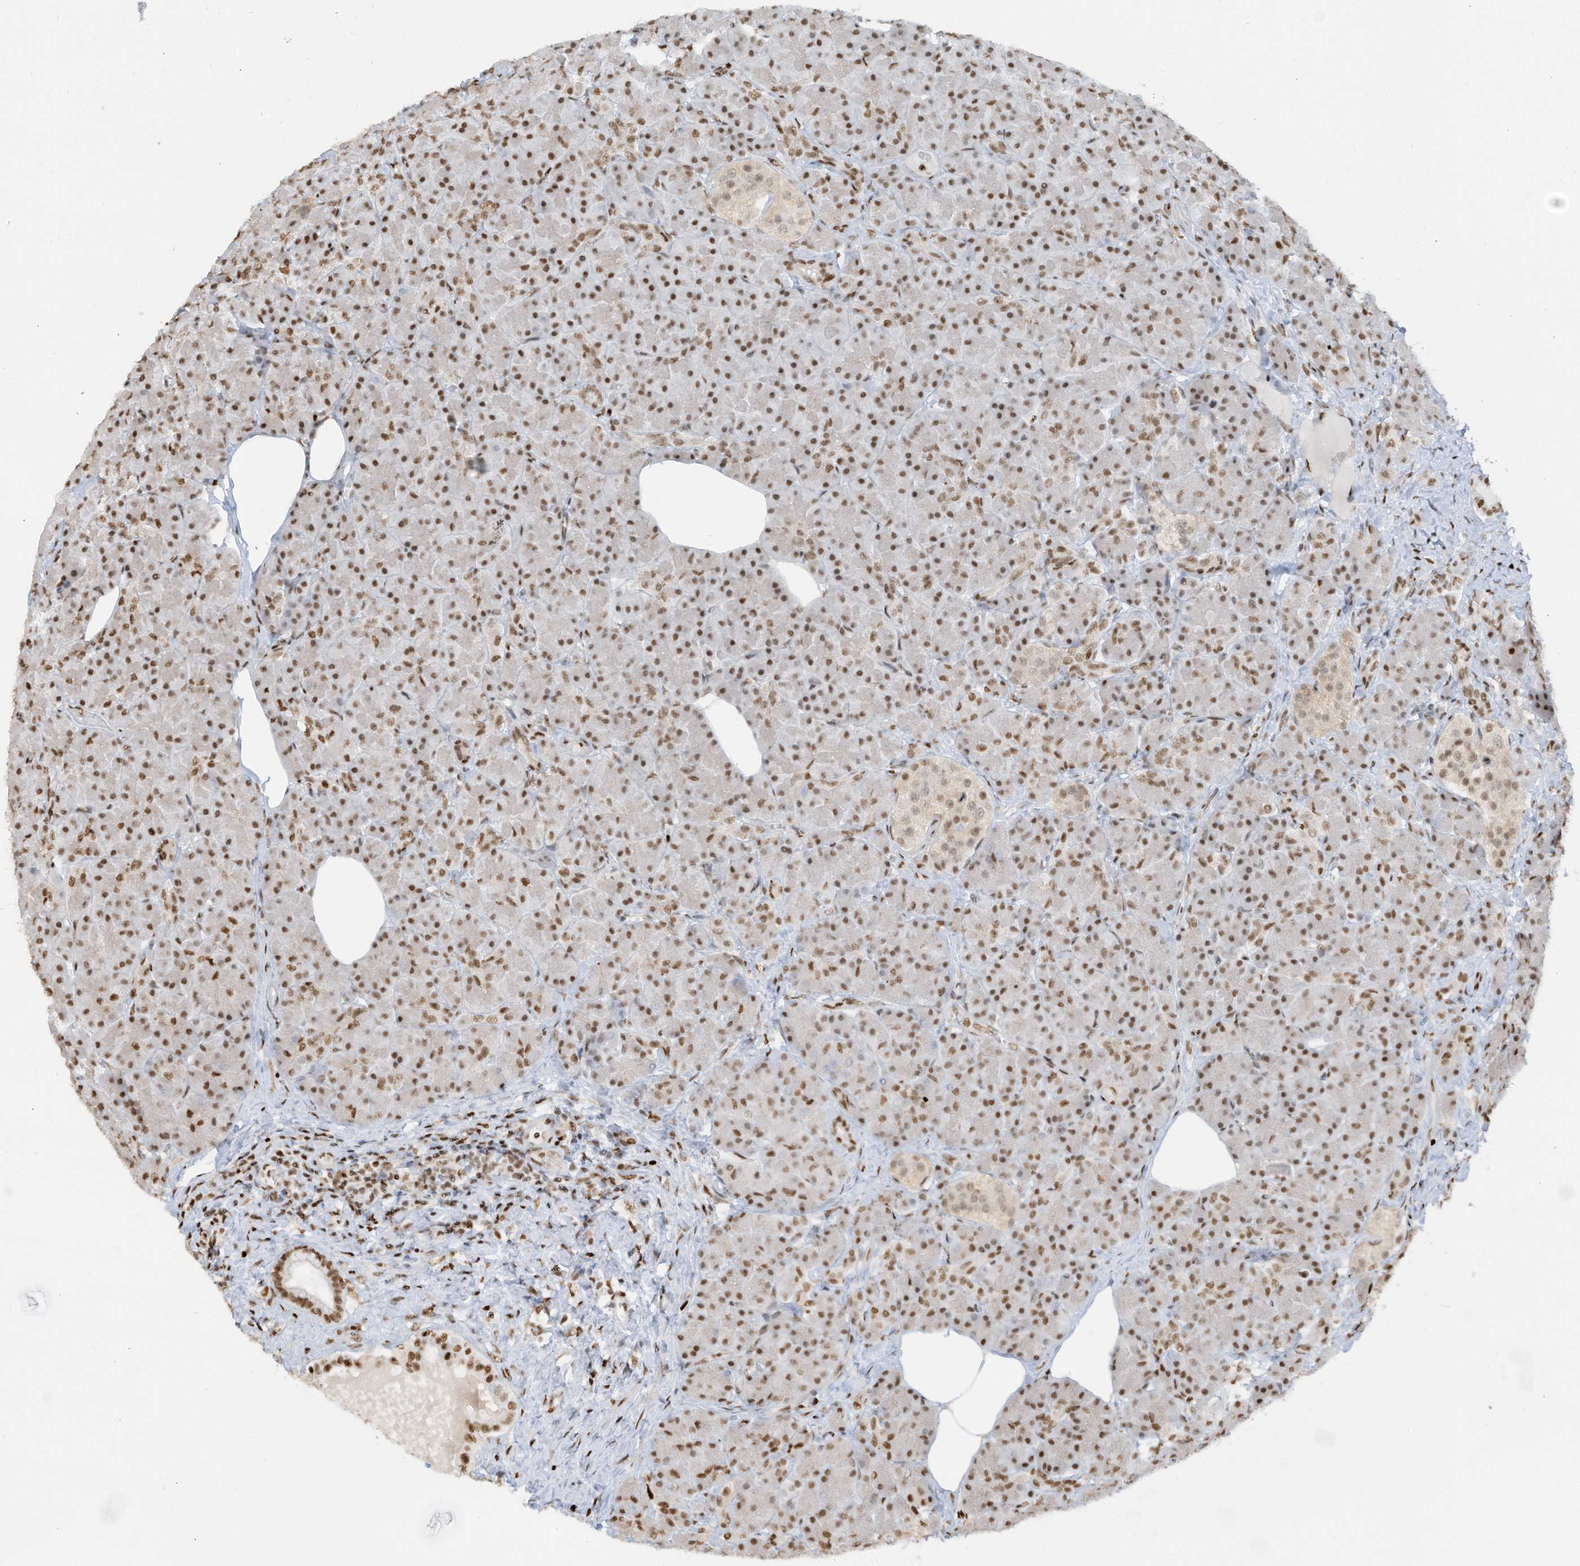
{"staining": {"intensity": "moderate", "quantity": ">75%", "location": "nuclear"}, "tissue": "pancreas", "cell_type": "Exocrine glandular cells", "image_type": "normal", "snomed": [{"axis": "morphology", "description": "Normal tissue, NOS"}, {"axis": "topography", "description": "Pancreas"}], "caption": "About >75% of exocrine glandular cells in normal pancreas reveal moderate nuclear protein positivity as visualized by brown immunohistochemical staining.", "gene": "SAMD15", "patient": {"sex": "female", "age": 43}}